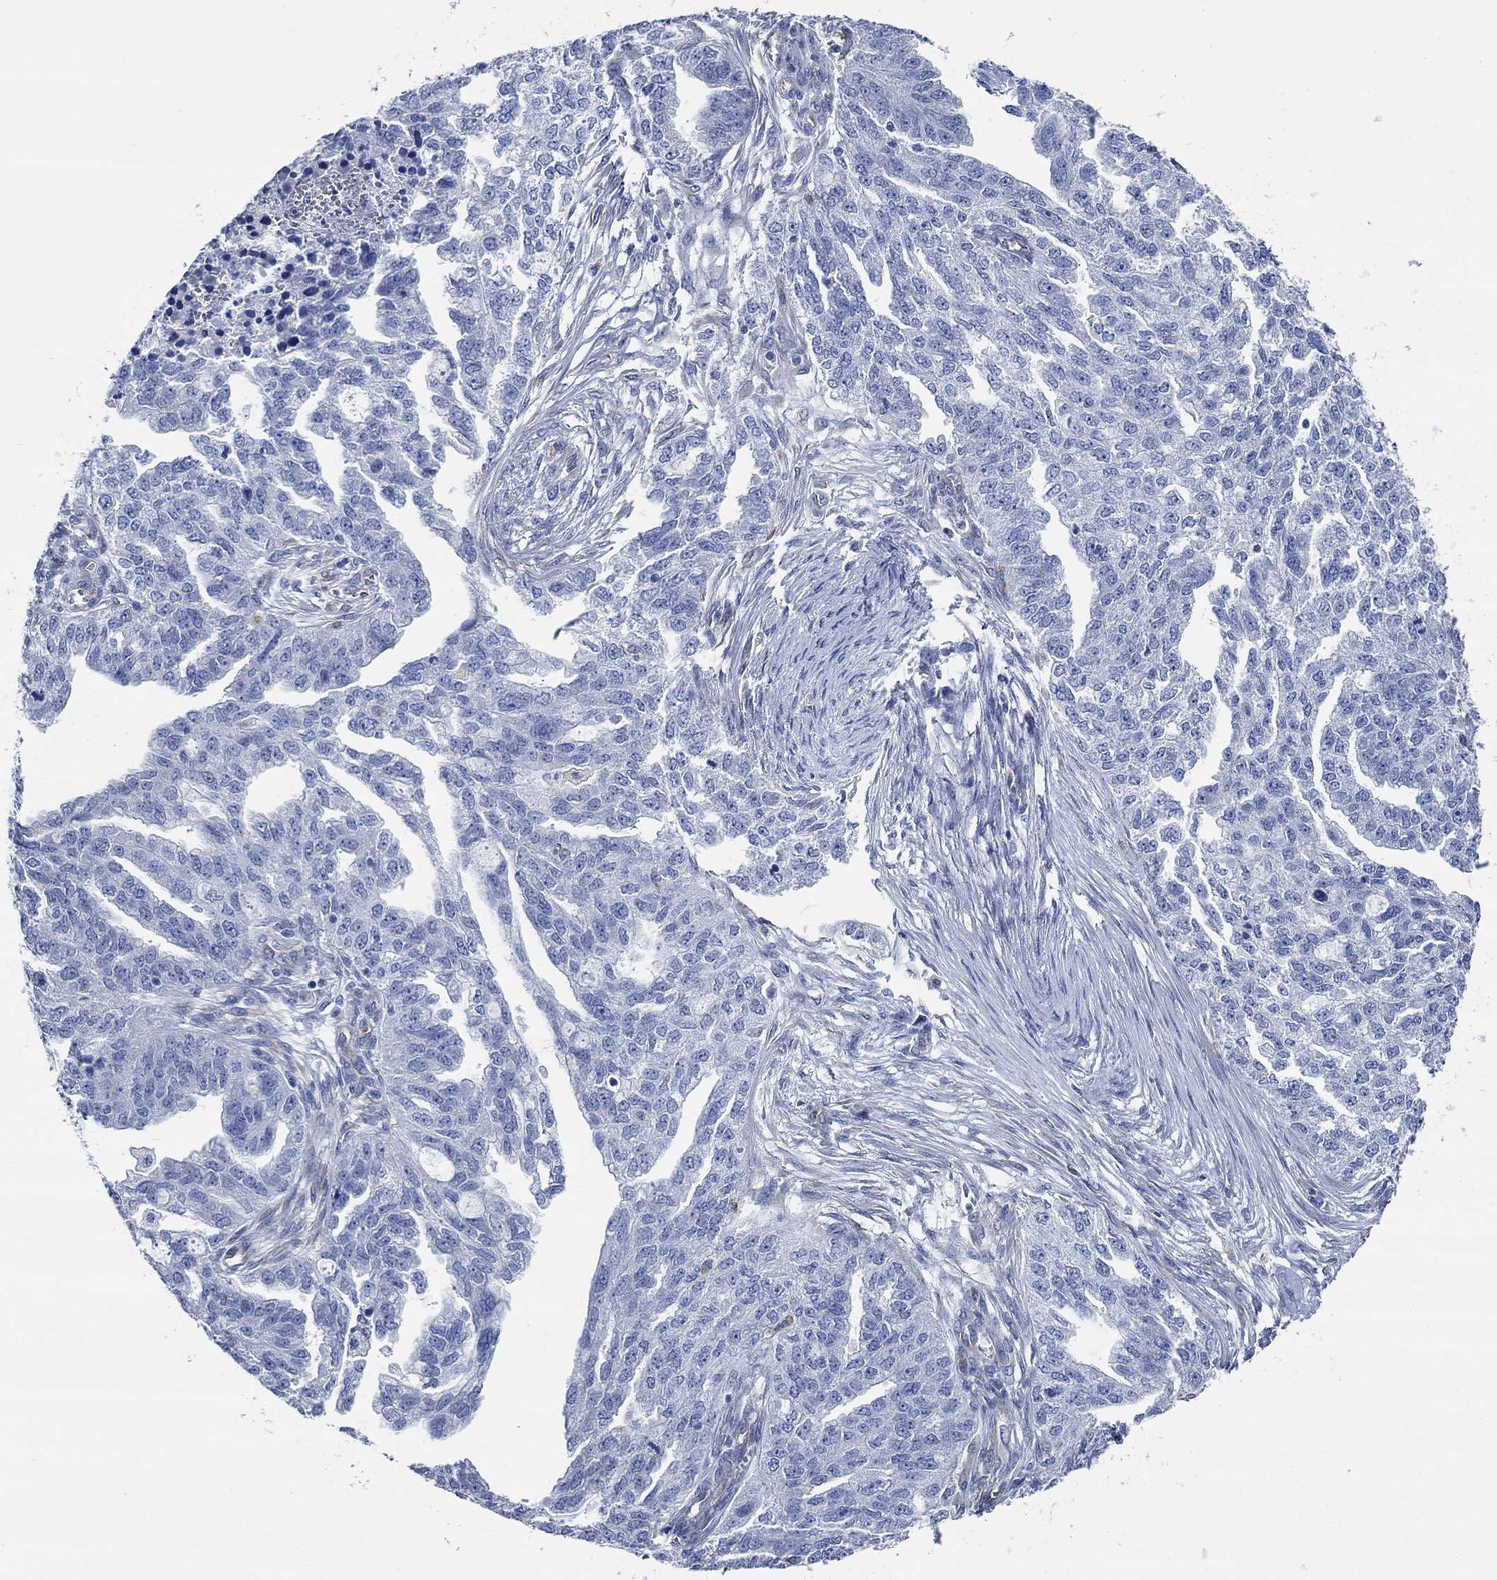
{"staining": {"intensity": "negative", "quantity": "none", "location": "none"}, "tissue": "ovarian cancer", "cell_type": "Tumor cells", "image_type": "cancer", "snomed": [{"axis": "morphology", "description": "Cystadenocarcinoma, serous, NOS"}, {"axis": "topography", "description": "Ovary"}], "caption": "Immunohistochemical staining of serous cystadenocarcinoma (ovarian) exhibits no significant positivity in tumor cells.", "gene": "HECW2", "patient": {"sex": "female", "age": 51}}